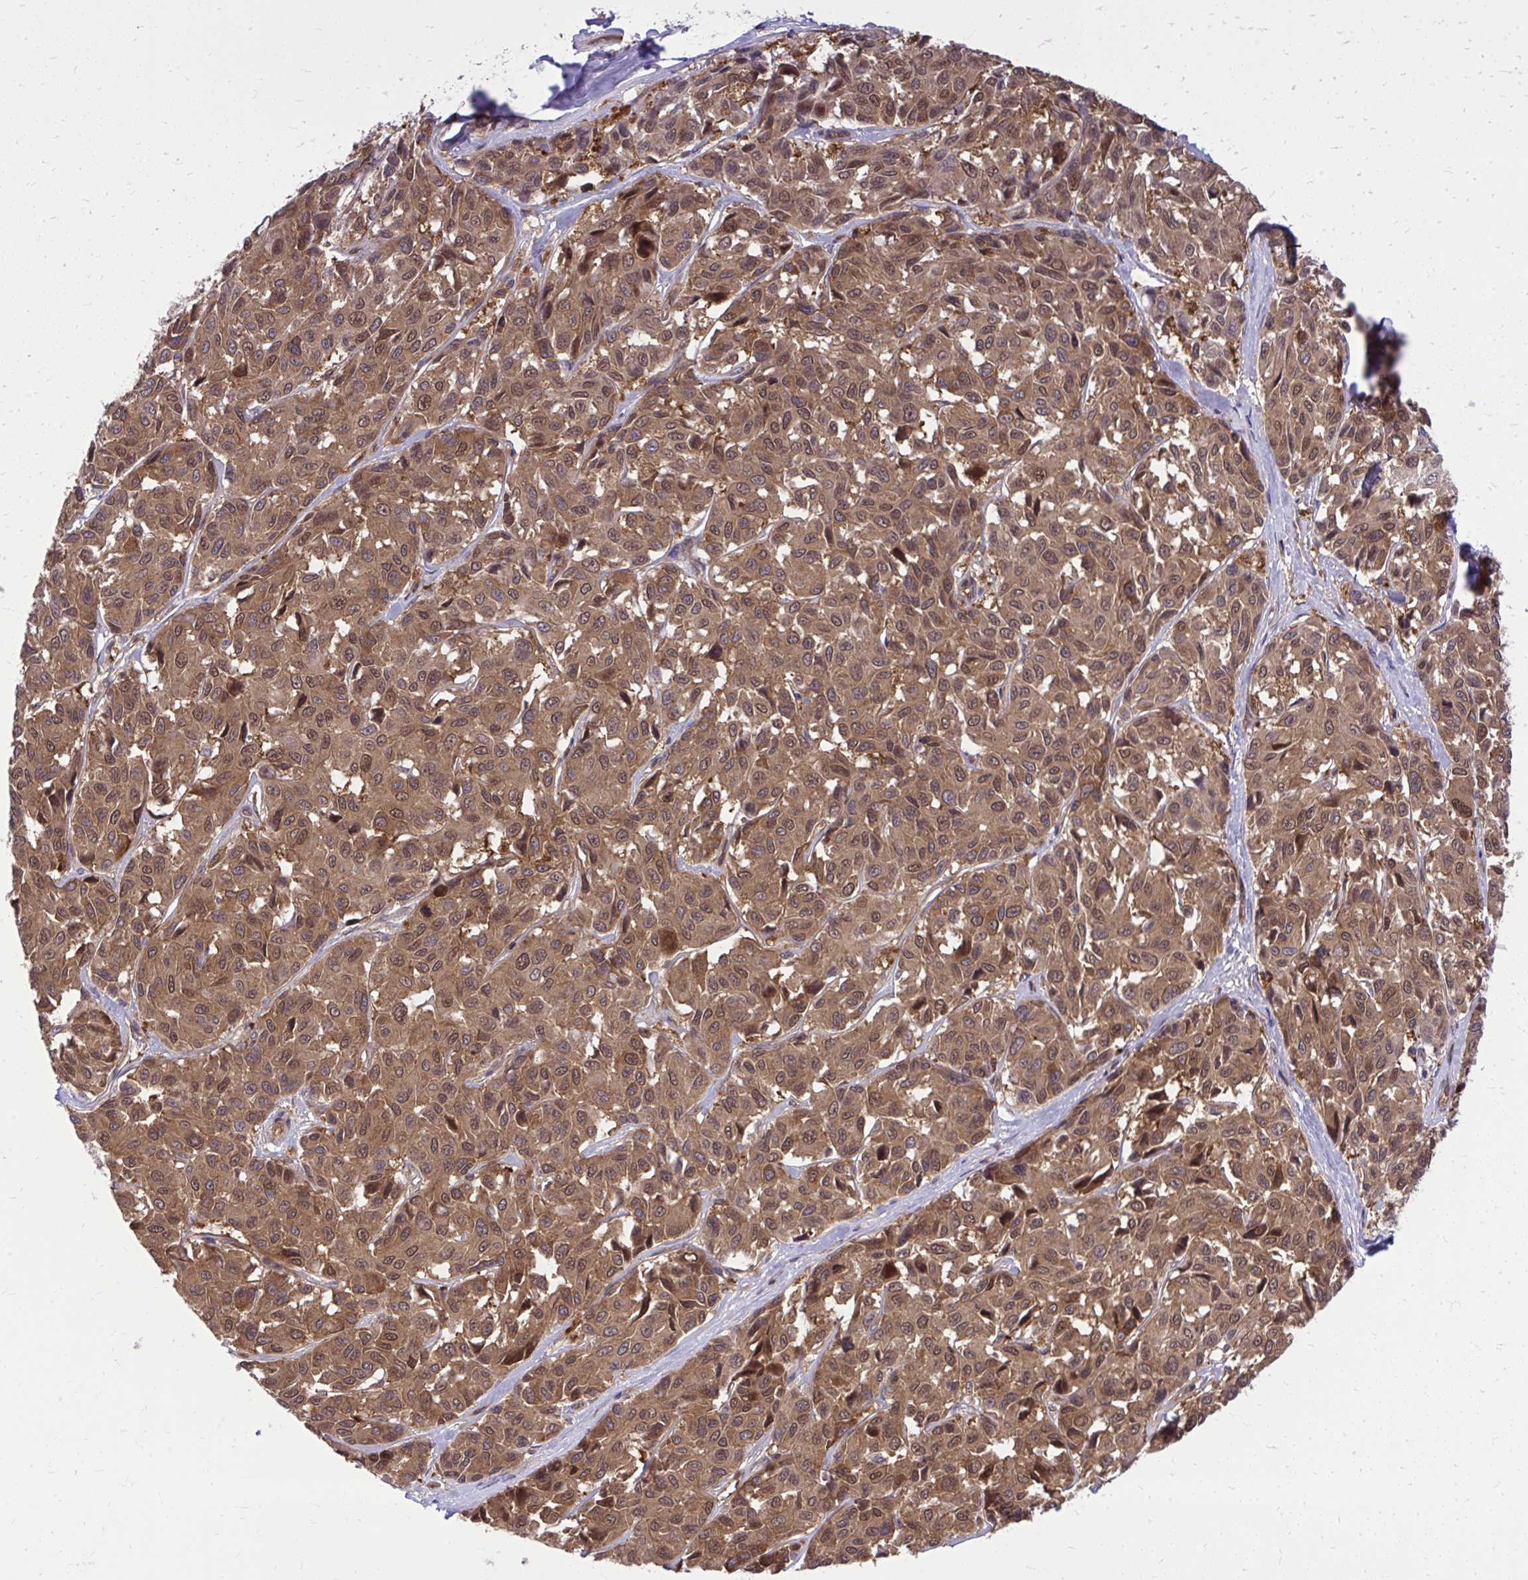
{"staining": {"intensity": "moderate", "quantity": ">75%", "location": "cytoplasmic/membranous,nuclear"}, "tissue": "melanoma", "cell_type": "Tumor cells", "image_type": "cancer", "snomed": [{"axis": "morphology", "description": "Malignant melanoma, NOS"}, {"axis": "topography", "description": "Skin"}], "caption": "Brown immunohistochemical staining in human malignant melanoma shows moderate cytoplasmic/membranous and nuclear staining in about >75% of tumor cells.", "gene": "PPP5C", "patient": {"sex": "female", "age": 66}}